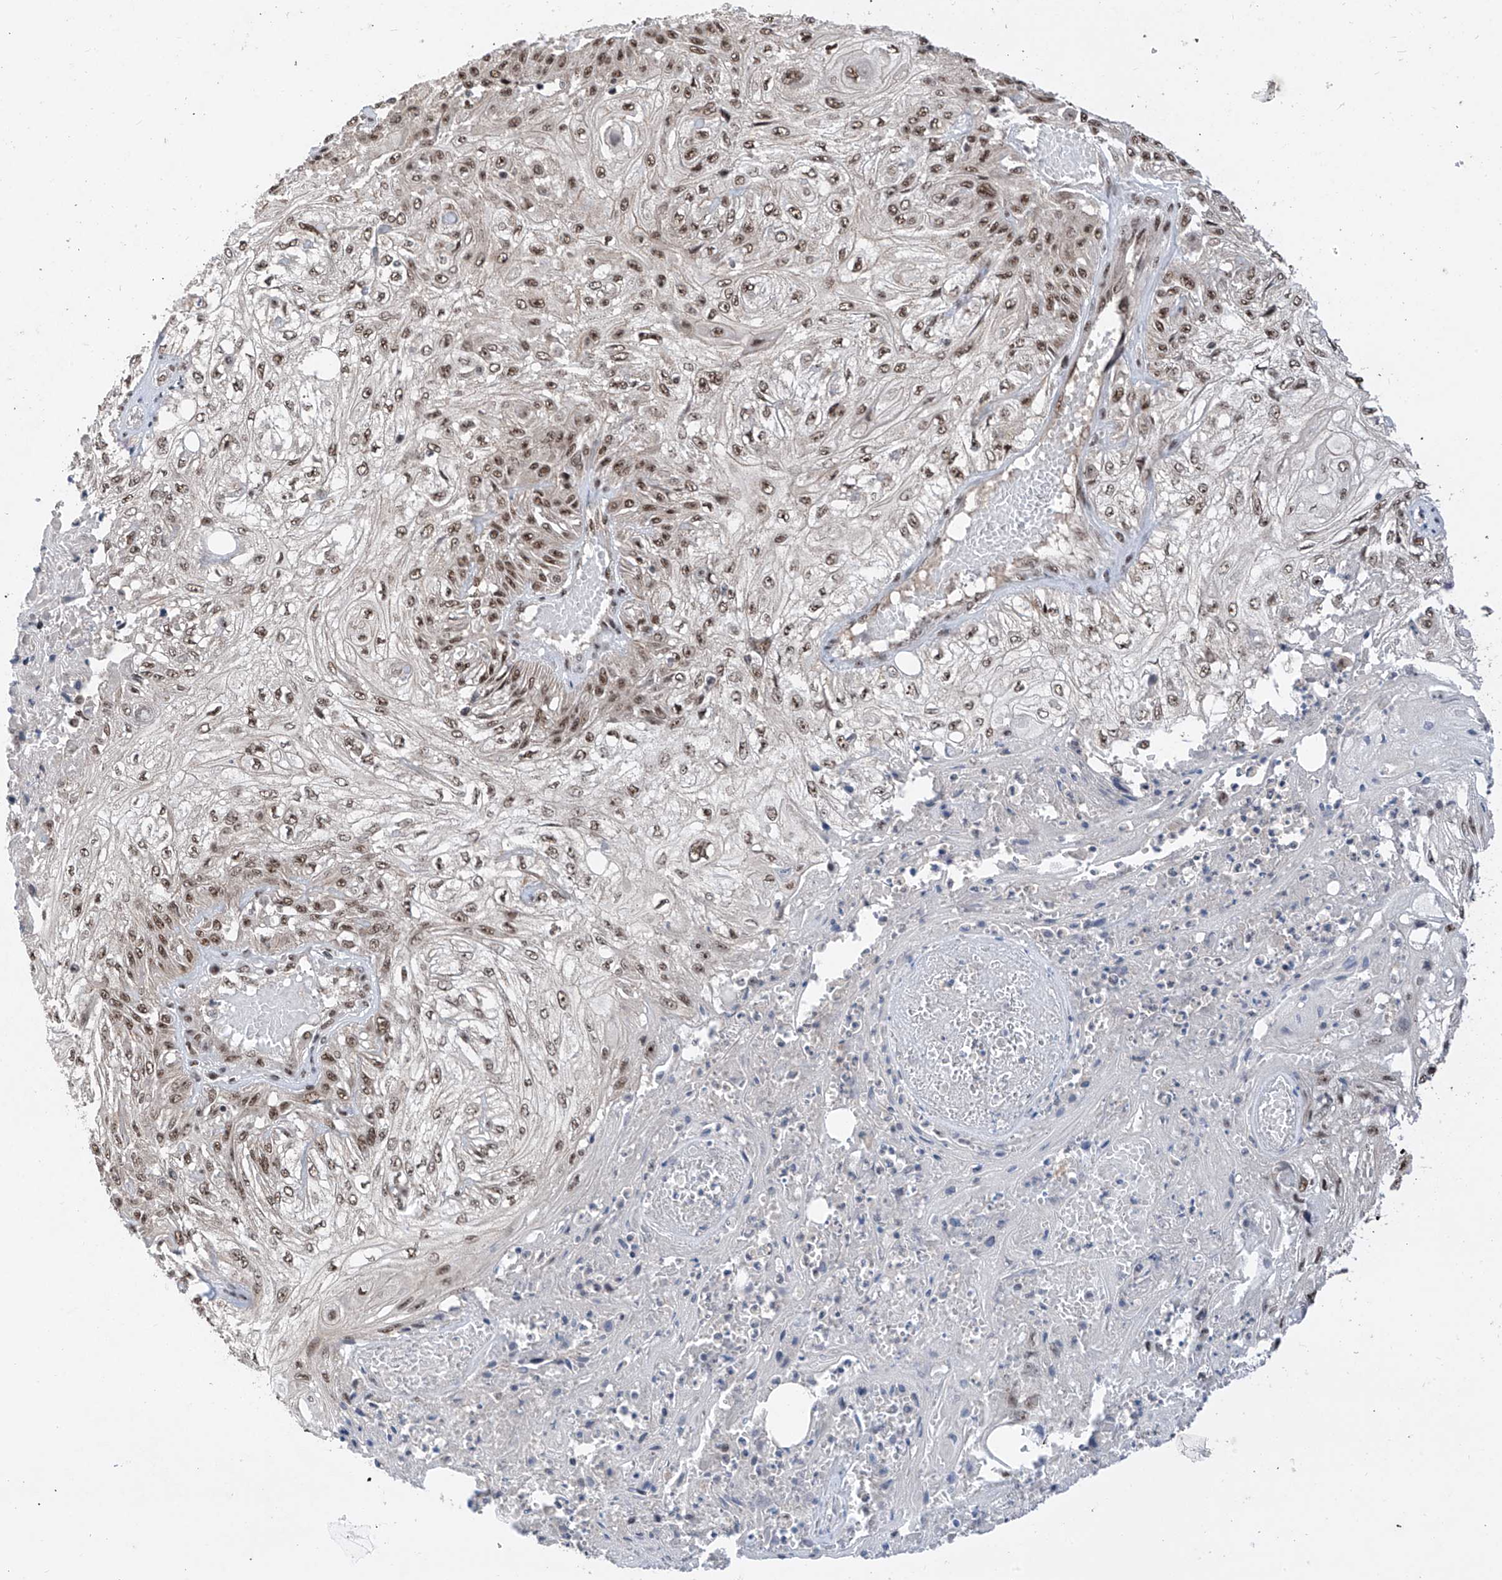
{"staining": {"intensity": "moderate", "quantity": ">75%", "location": "nuclear"}, "tissue": "skin cancer", "cell_type": "Tumor cells", "image_type": "cancer", "snomed": [{"axis": "morphology", "description": "Squamous cell carcinoma, NOS"}, {"axis": "morphology", "description": "Squamous cell carcinoma, metastatic, NOS"}, {"axis": "topography", "description": "Skin"}, {"axis": "topography", "description": "Lymph node"}], "caption": "The immunohistochemical stain highlights moderate nuclear staining in tumor cells of skin cancer tissue. (Brightfield microscopy of DAB IHC at high magnification).", "gene": "RPAIN", "patient": {"sex": "male", "age": 75}}